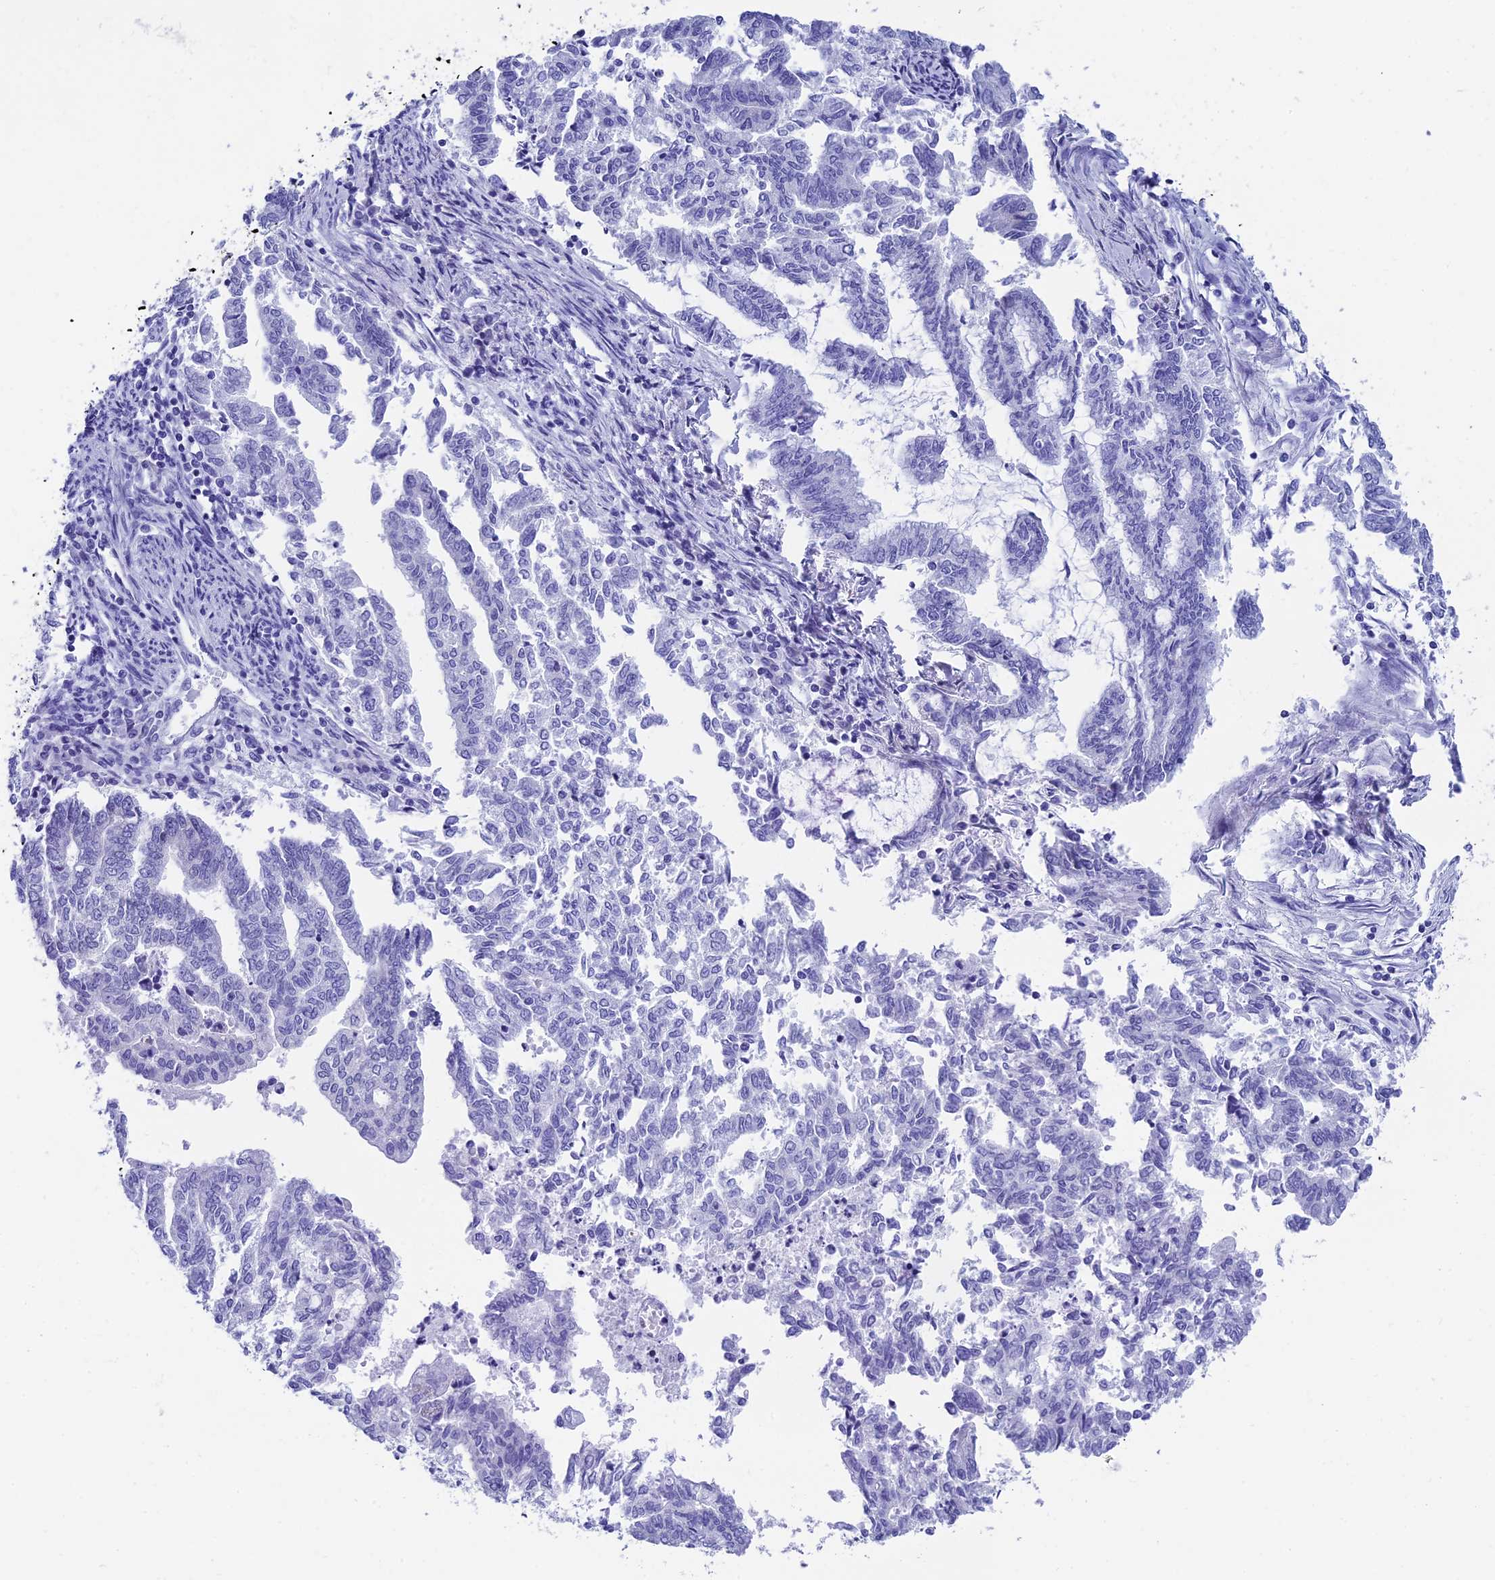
{"staining": {"intensity": "negative", "quantity": "none", "location": "none"}, "tissue": "endometrial cancer", "cell_type": "Tumor cells", "image_type": "cancer", "snomed": [{"axis": "morphology", "description": "Adenocarcinoma, NOS"}, {"axis": "topography", "description": "Endometrium"}], "caption": "This is an immunohistochemistry (IHC) photomicrograph of human endometrial adenocarcinoma. There is no expression in tumor cells.", "gene": "REEP4", "patient": {"sex": "female", "age": 79}}